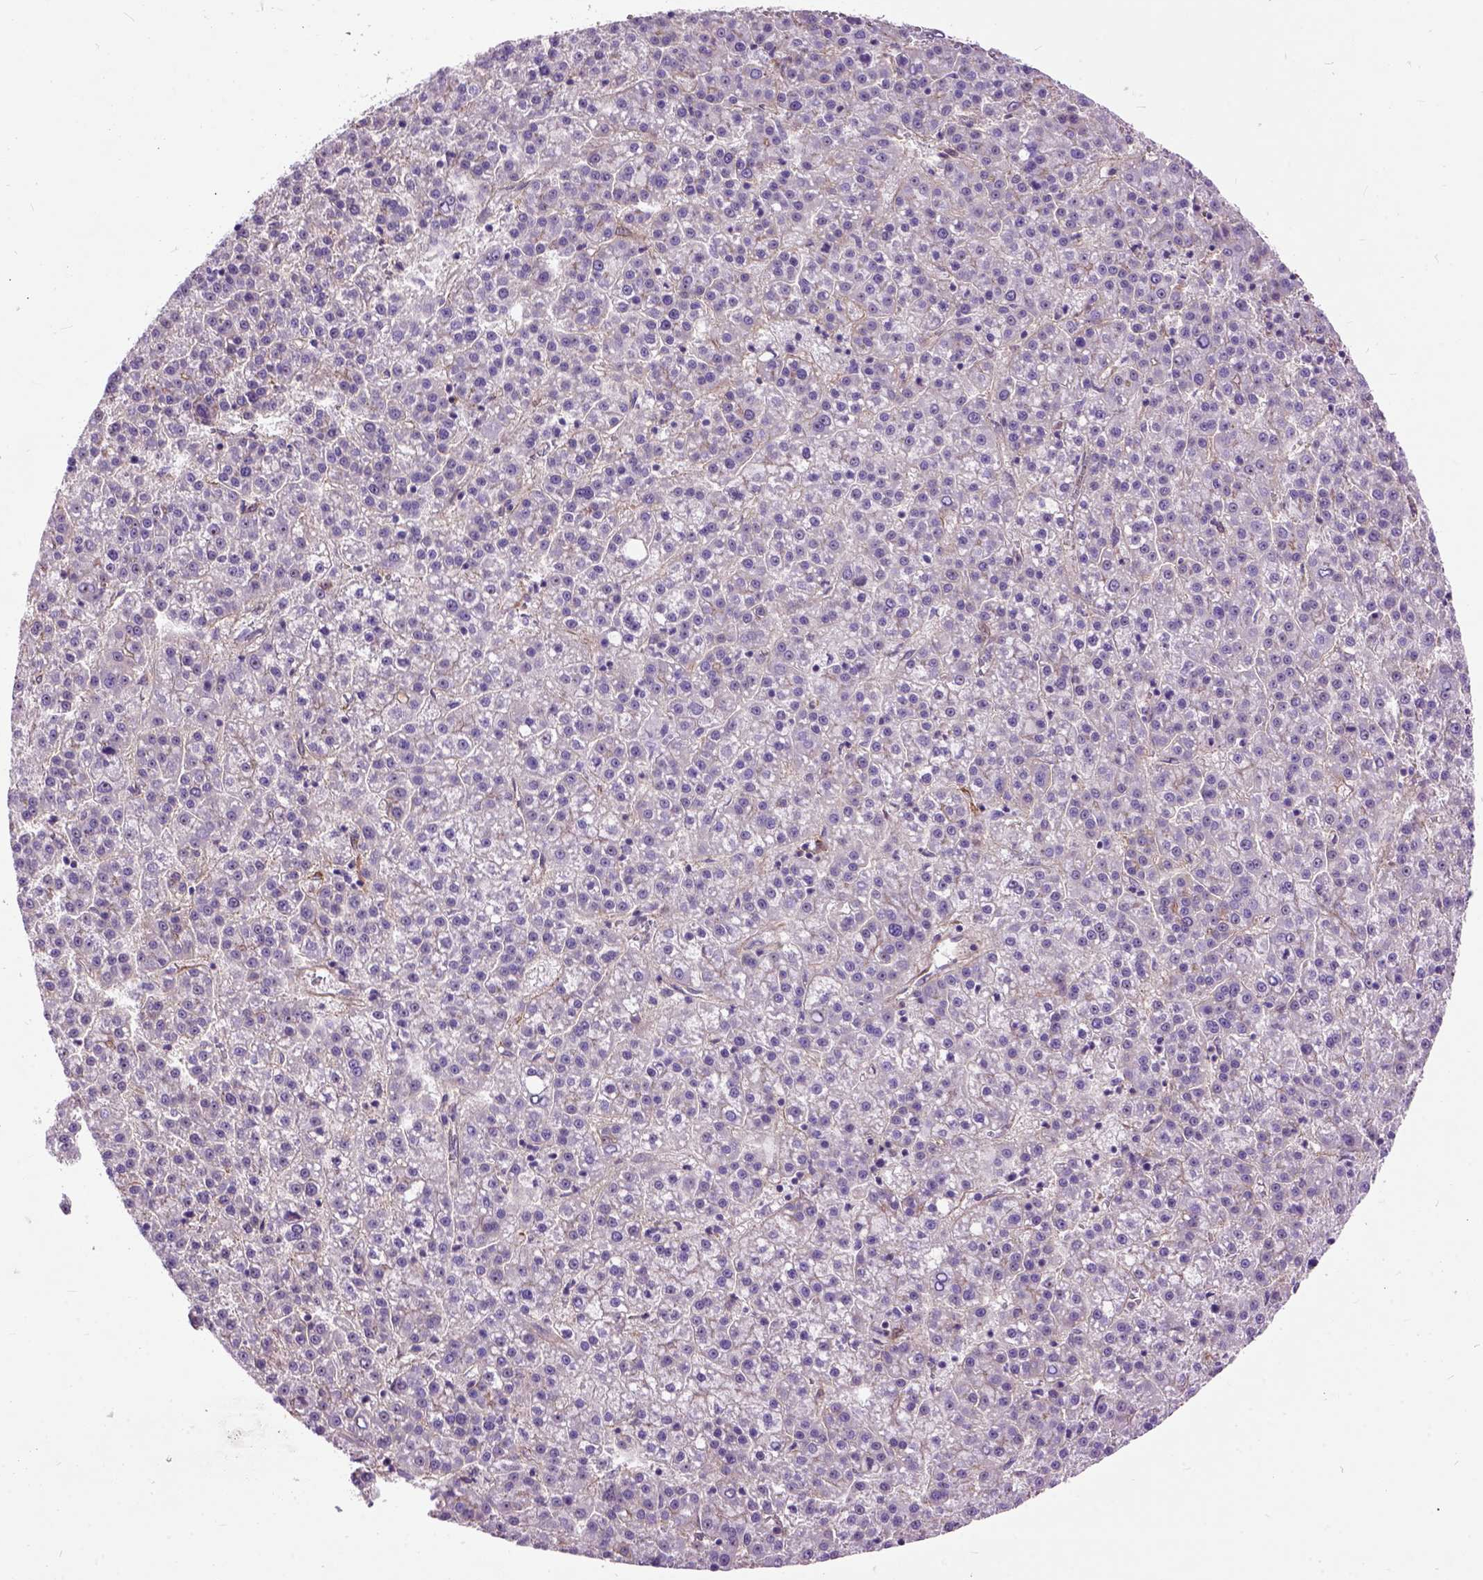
{"staining": {"intensity": "negative", "quantity": "none", "location": "none"}, "tissue": "liver cancer", "cell_type": "Tumor cells", "image_type": "cancer", "snomed": [{"axis": "morphology", "description": "Carcinoma, Hepatocellular, NOS"}, {"axis": "topography", "description": "Liver"}], "caption": "A photomicrograph of human liver cancer (hepatocellular carcinoma) is negative for staining in tumor cells.", "gene": "MAPT", "patient": {"sex": "female", "age": 58}}